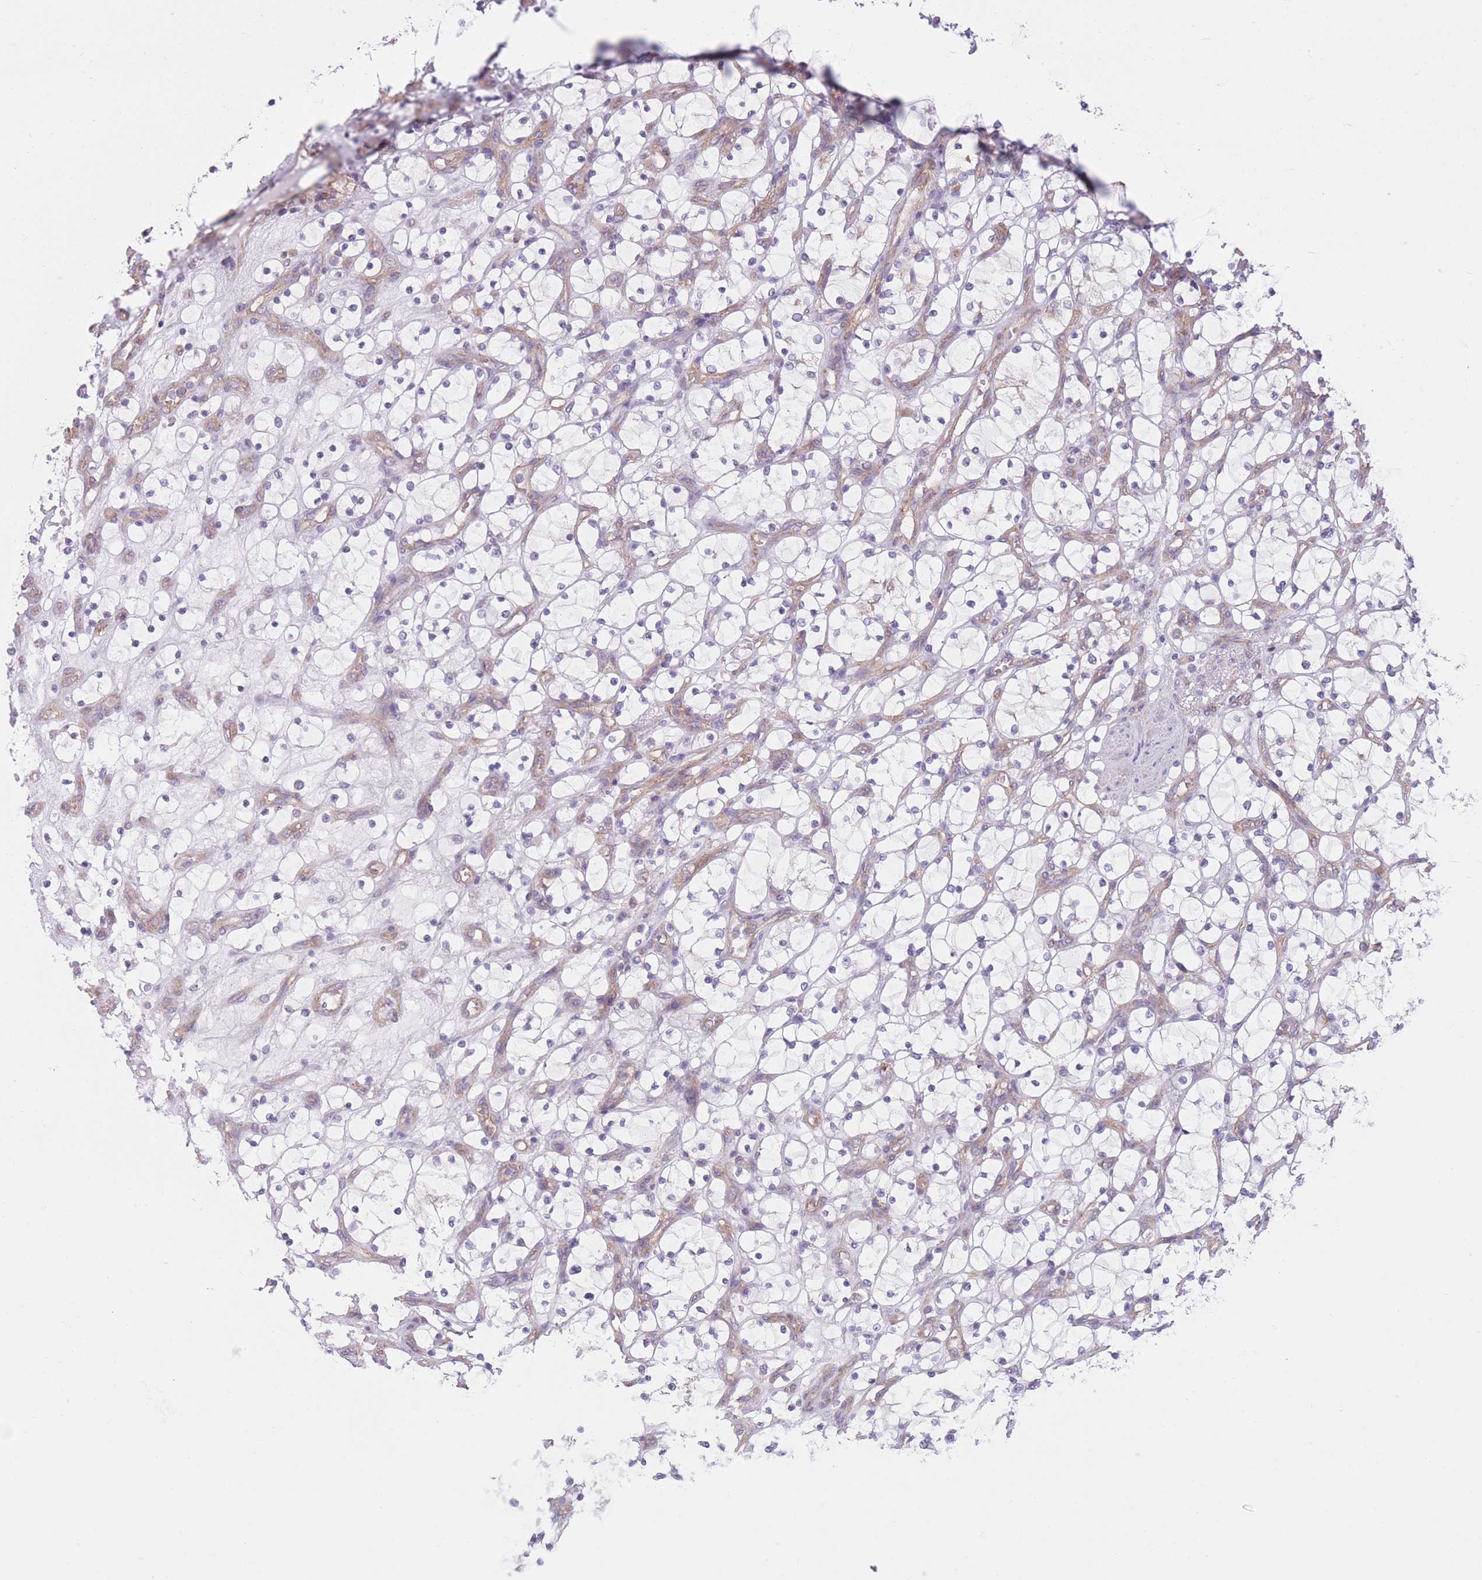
{"staining": {"intensity": "negative", "quantity": "none", "location": "none"}, "tissue": "renal cancer", "cell_type": "Tumor cells", "image_type": "cancer", "snomed": [{"axis": "morphology", "description": "Adenocarcinoma, NOS"}, {"axis": "topography", "description": "Kidney"}], "caption": "A micrograph of adenocarcinoma (renal) stained for a protein demonstrates no brown staining in tumor cells. The staining was performed using DAB to visualize the protein expression in brown, while the nuclei were stained in blue with hematoxylin (Magnification: 20x).", "gene": "SERPINB3", "patient": {"sex": "female", "age": 69}}